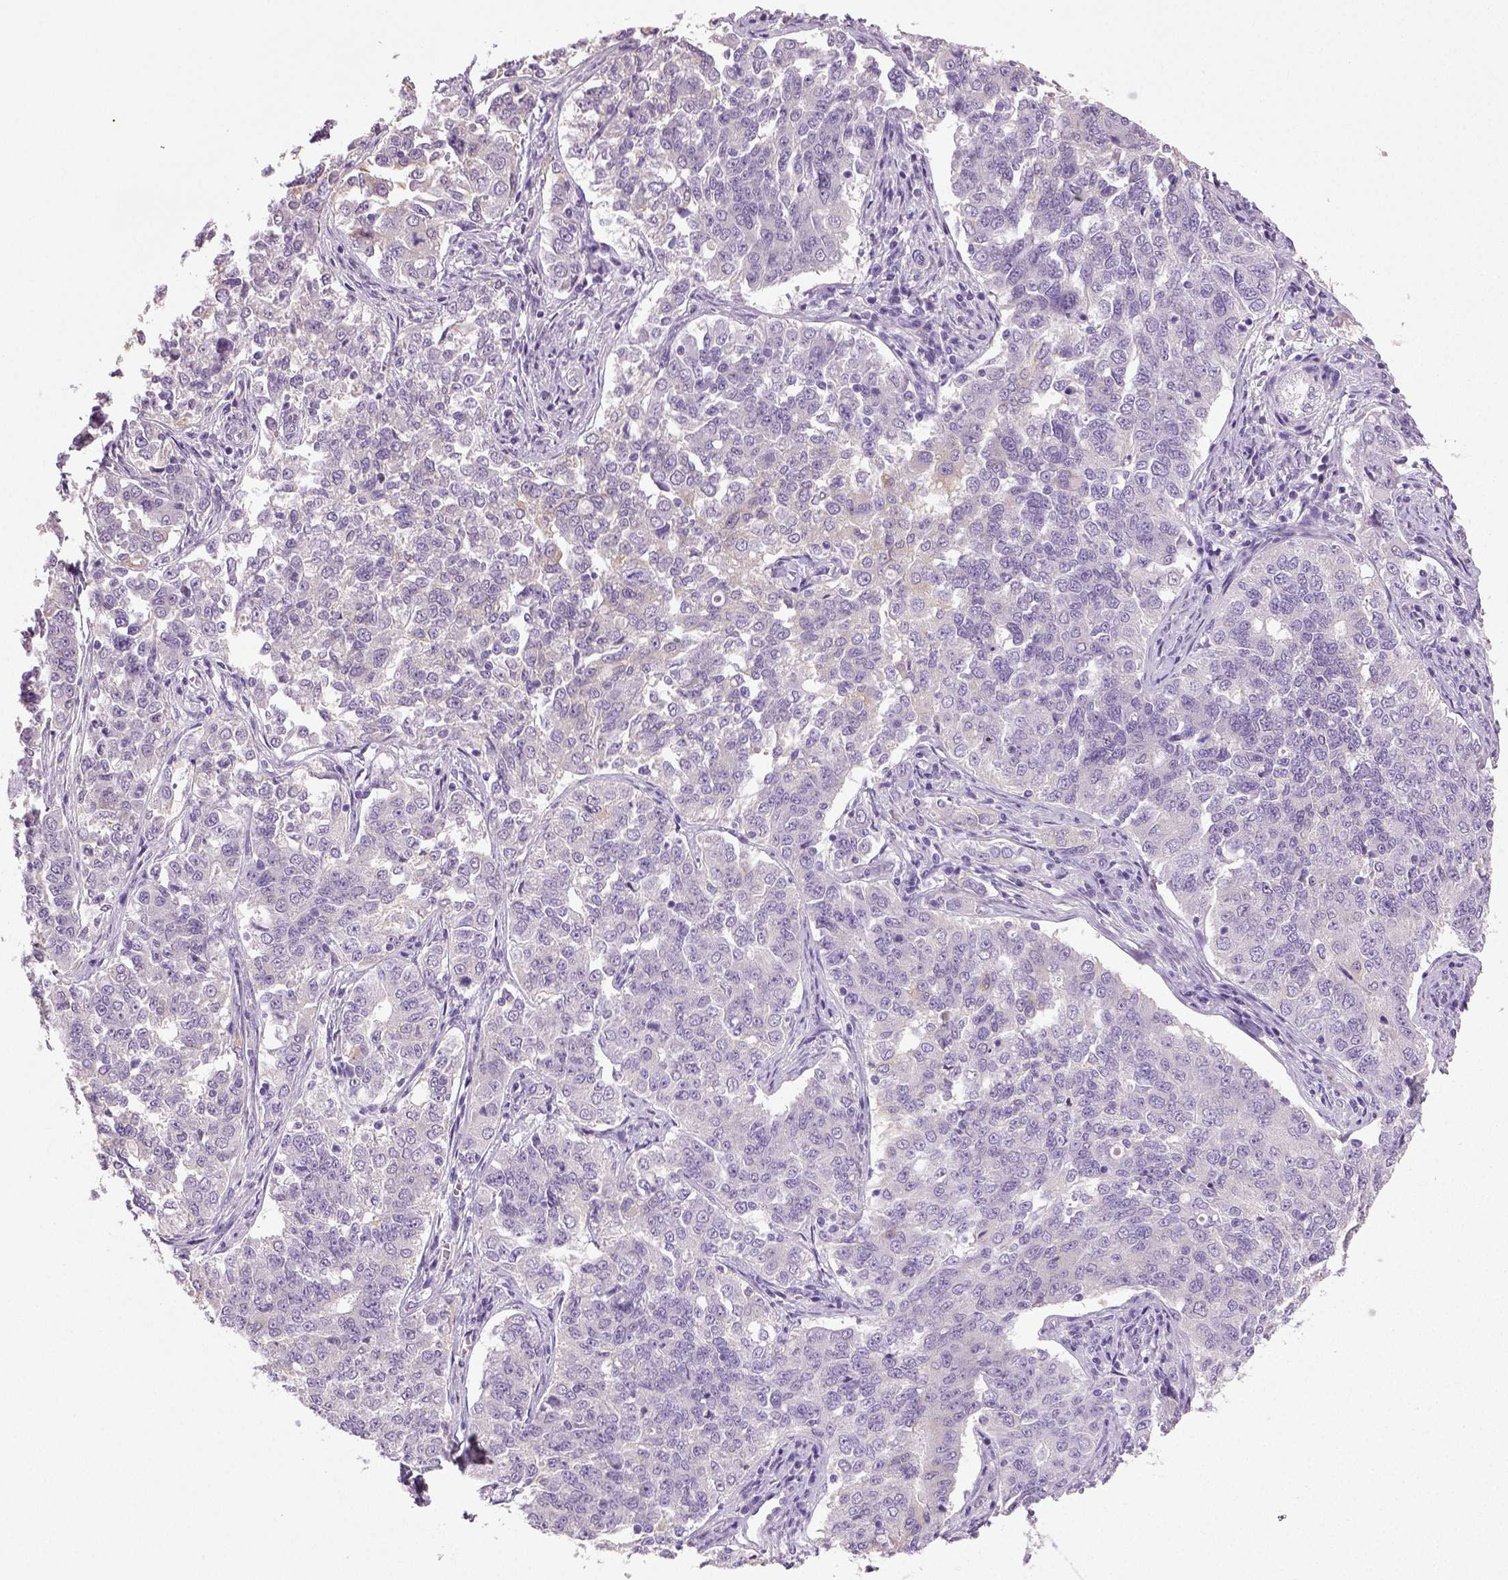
{"staining": {"intensity": "negative", "quantity": "none", "location": "none"}, "tissue": "endometrial cancer", "cell_type": "Tumor cells", "image_type": "cancer", "snomed": [{"axis": "morphology", "description": "Adenocarcinoma, NOS"}, {"axis": "topography", "description": "Endometrium"}], "caption": "The immunohistochemistry (IHC) micrograph has no significant staining in tumor cells of endometrial cancer (adenocarcinoma) tissue. (DAB (3,3'-diaminobenzidine) immunohistochemistry (IHC), high magnification).", "gene": "NECAB2", "patient": {"sex": "female", "age": 43}}